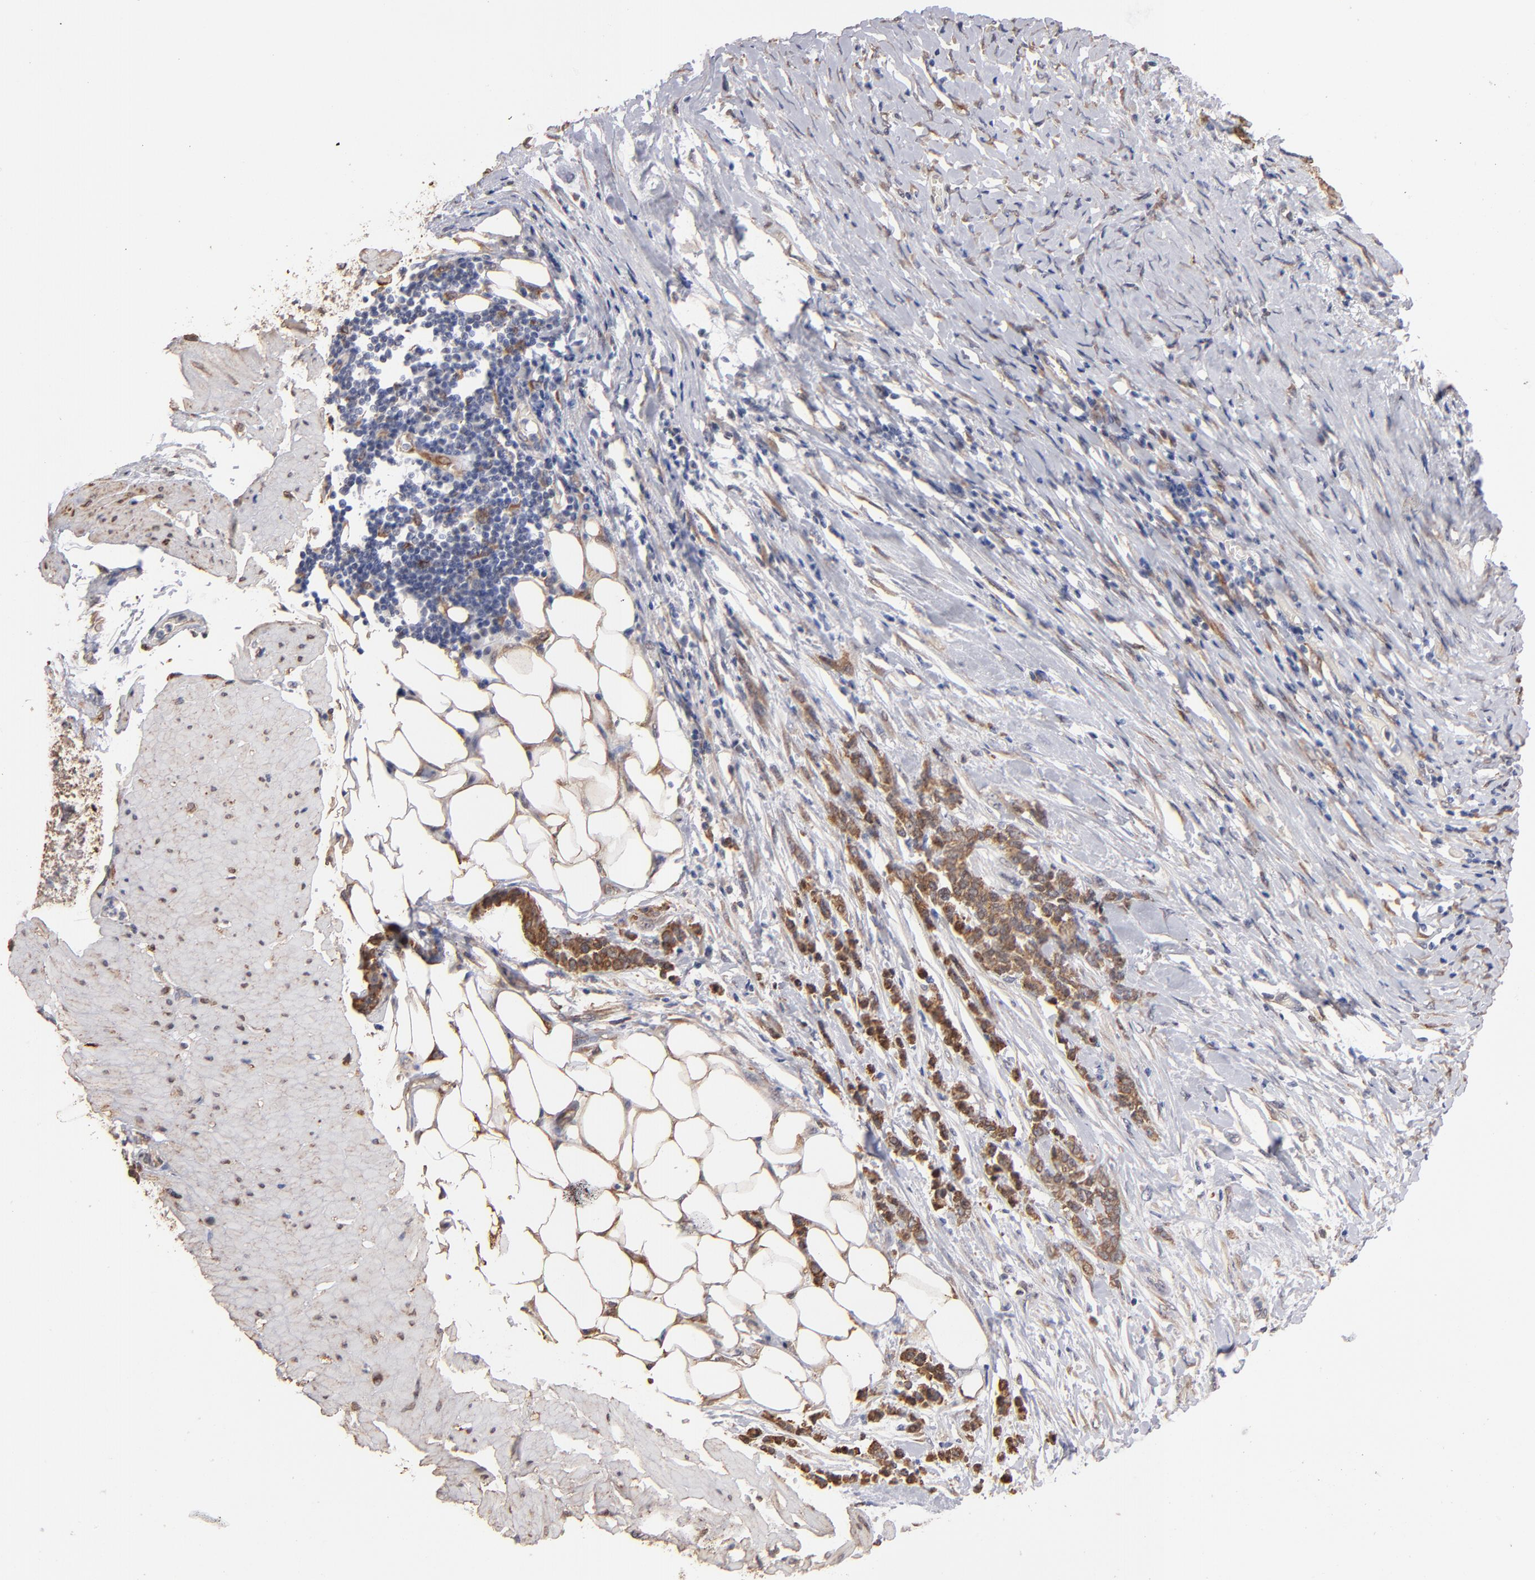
{"staining": {"intensity": "moderate", "quantity": ">75%", "location": "cytoplasmic/membranous"}, "tissue": "stomach cancer", "cell_type": "Tumor cells", "image_type": "cancer", "snomed": [{"axis": "morphology", "description": "Adenocarcinoma, NOS"}, {"axis": "topography", "description": "Stomach, lower"}], "caption": "Stomach cancer (adenocarcinoma) was stained to show a protein in brown. There is medium levels of moderate cytoplasmic/membranous expression in approximately >75% of tumor cells.", "gene": "PGRMC1", "patient": {"sex": "male", "age": 88}}